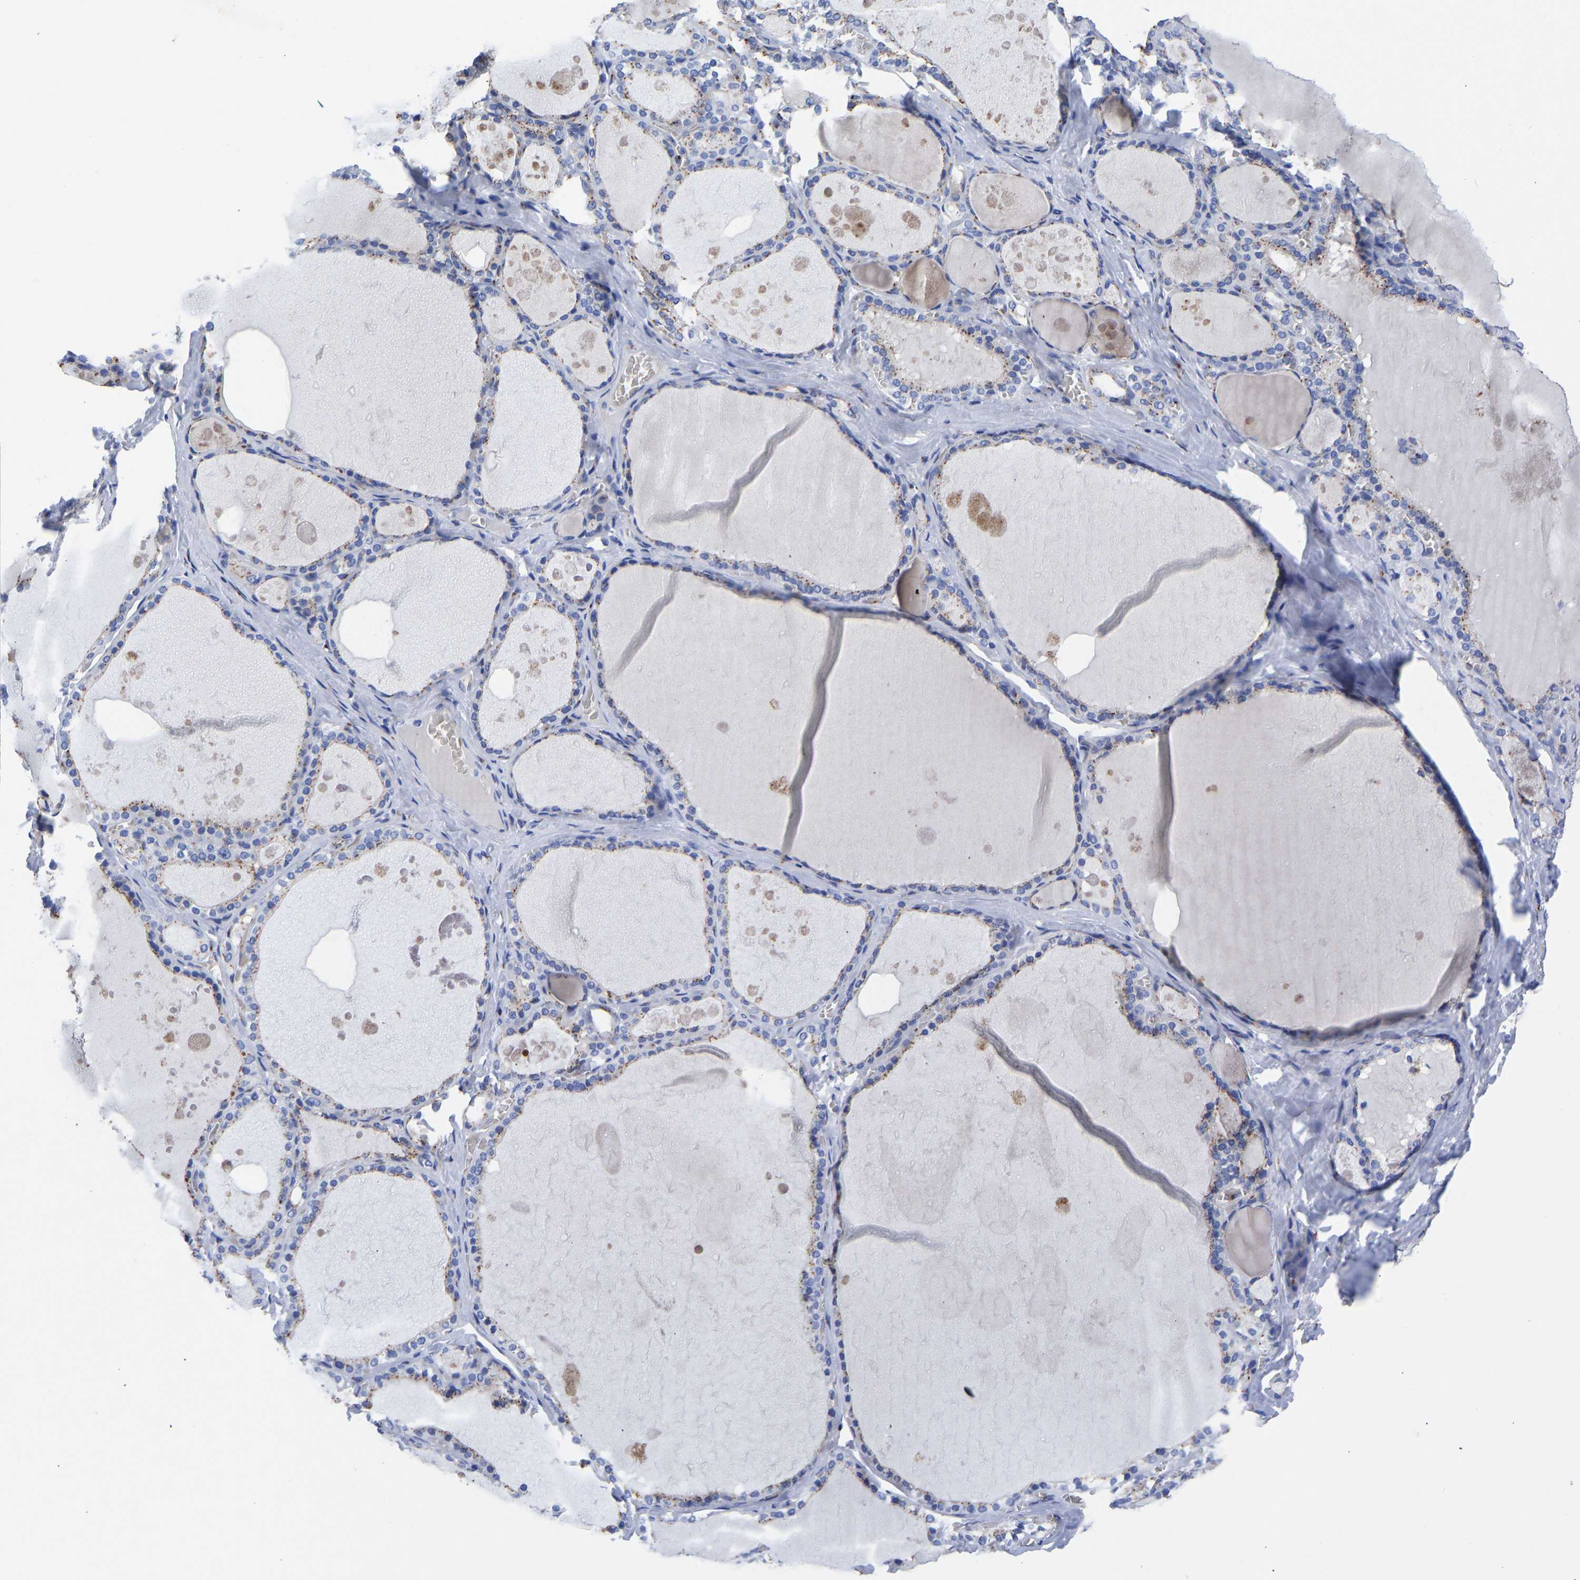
{"staining": {"intensity": "moderate", "quantity": "25%-75%", "location": "cytoplasmic/membranous"}, "tissue": "thyroid gland", "cell_type": "Glandular cells", "image_type": "normal", "snomed": [{"axis": "morphology", "description": "Normal tissue, NOS"}, {"axis": "topography", "description": "Thyroid gland"}], "caption": "The micrograph demonstrates staining of normal thyroid gland, revealing moderate cytoplasmic/membranous protein staining (brown color) within glandular cells.", "gene": "TMEM87A", "patient": {"sex": "male", "age": 56}}